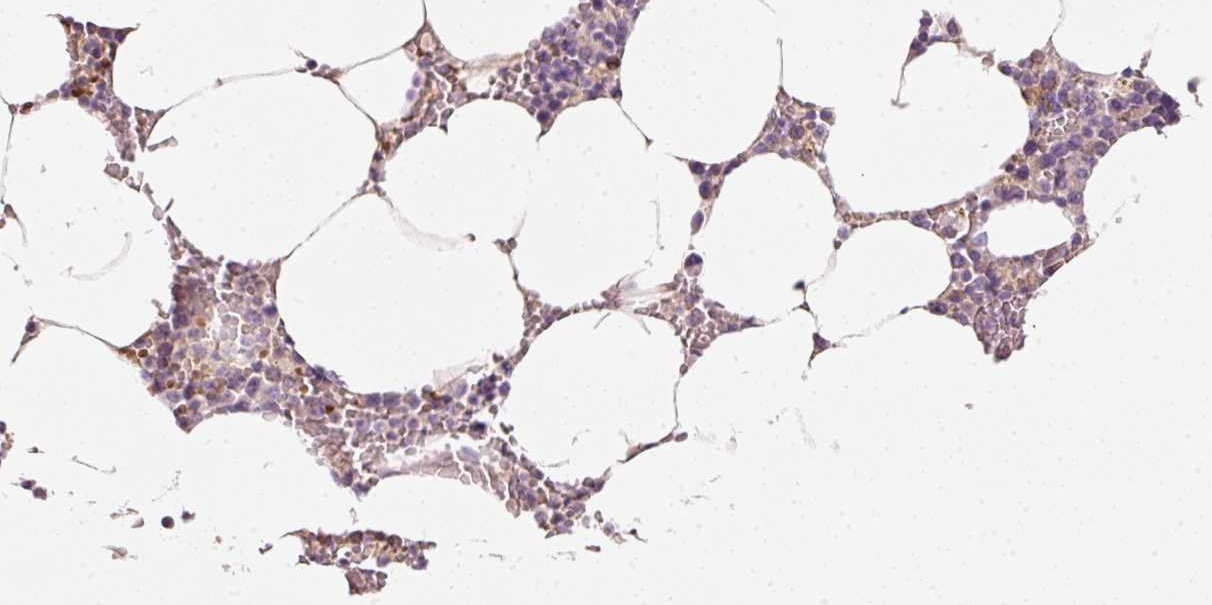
{"staining": {"intensity": "weak", "quantity": "<25%", "location": "cytoplasmic/membranous"}, "tissue": "bone marrow", "cell_type": "Hematopoietic cells", "image_type": "normal", "snomed": [{"axis": "morphology", "description": "Normal tissue, NOS"}, {"axis": "topography", "description": "Bone marrow"}], "caption": "This is an IHC image of unremarkable human bone marrow. There is no positivity in hematopoietic cells.", "gene": "KLHL21", "patient": {"sex": "male", "age": 70}}